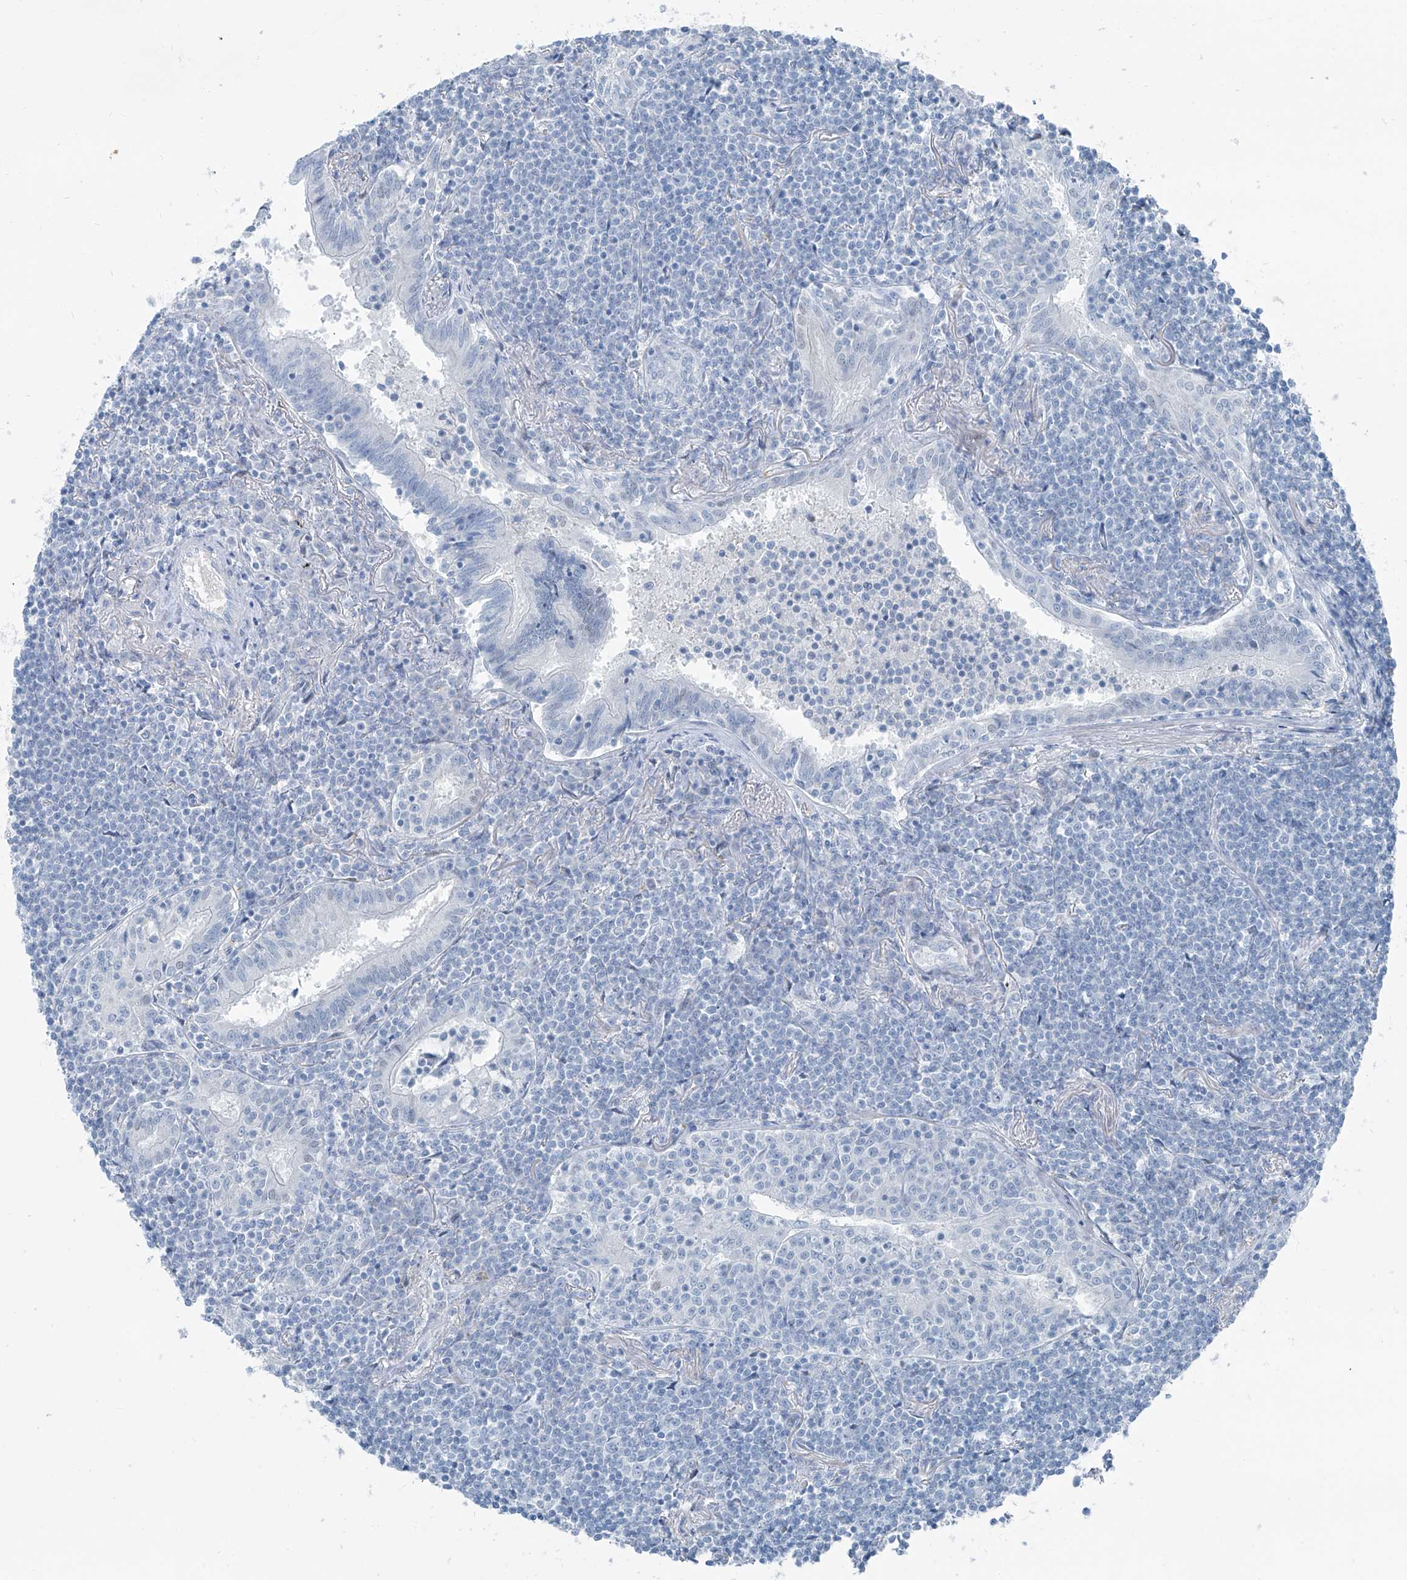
{"staining": {"intensity": "negative", "quantity": "none", "location": "none"}, "tissue": "lymphoma", "cell_type": "Tumor cells", "image_type": "cancer", "snomed": [{"axis": "morphology", "description": "Malignant lymphoma, non-Hodgkin's type, Low grade"}, {"axis": "topography", "description": "Lung"}], "caption": "Micrograph shows no significant protein expression in tumor cells of malignant lymphoma, non-Hodgkin's type (low-grade).", "gene": "RGN", "patient": {"sex": "female", "age": 71}}